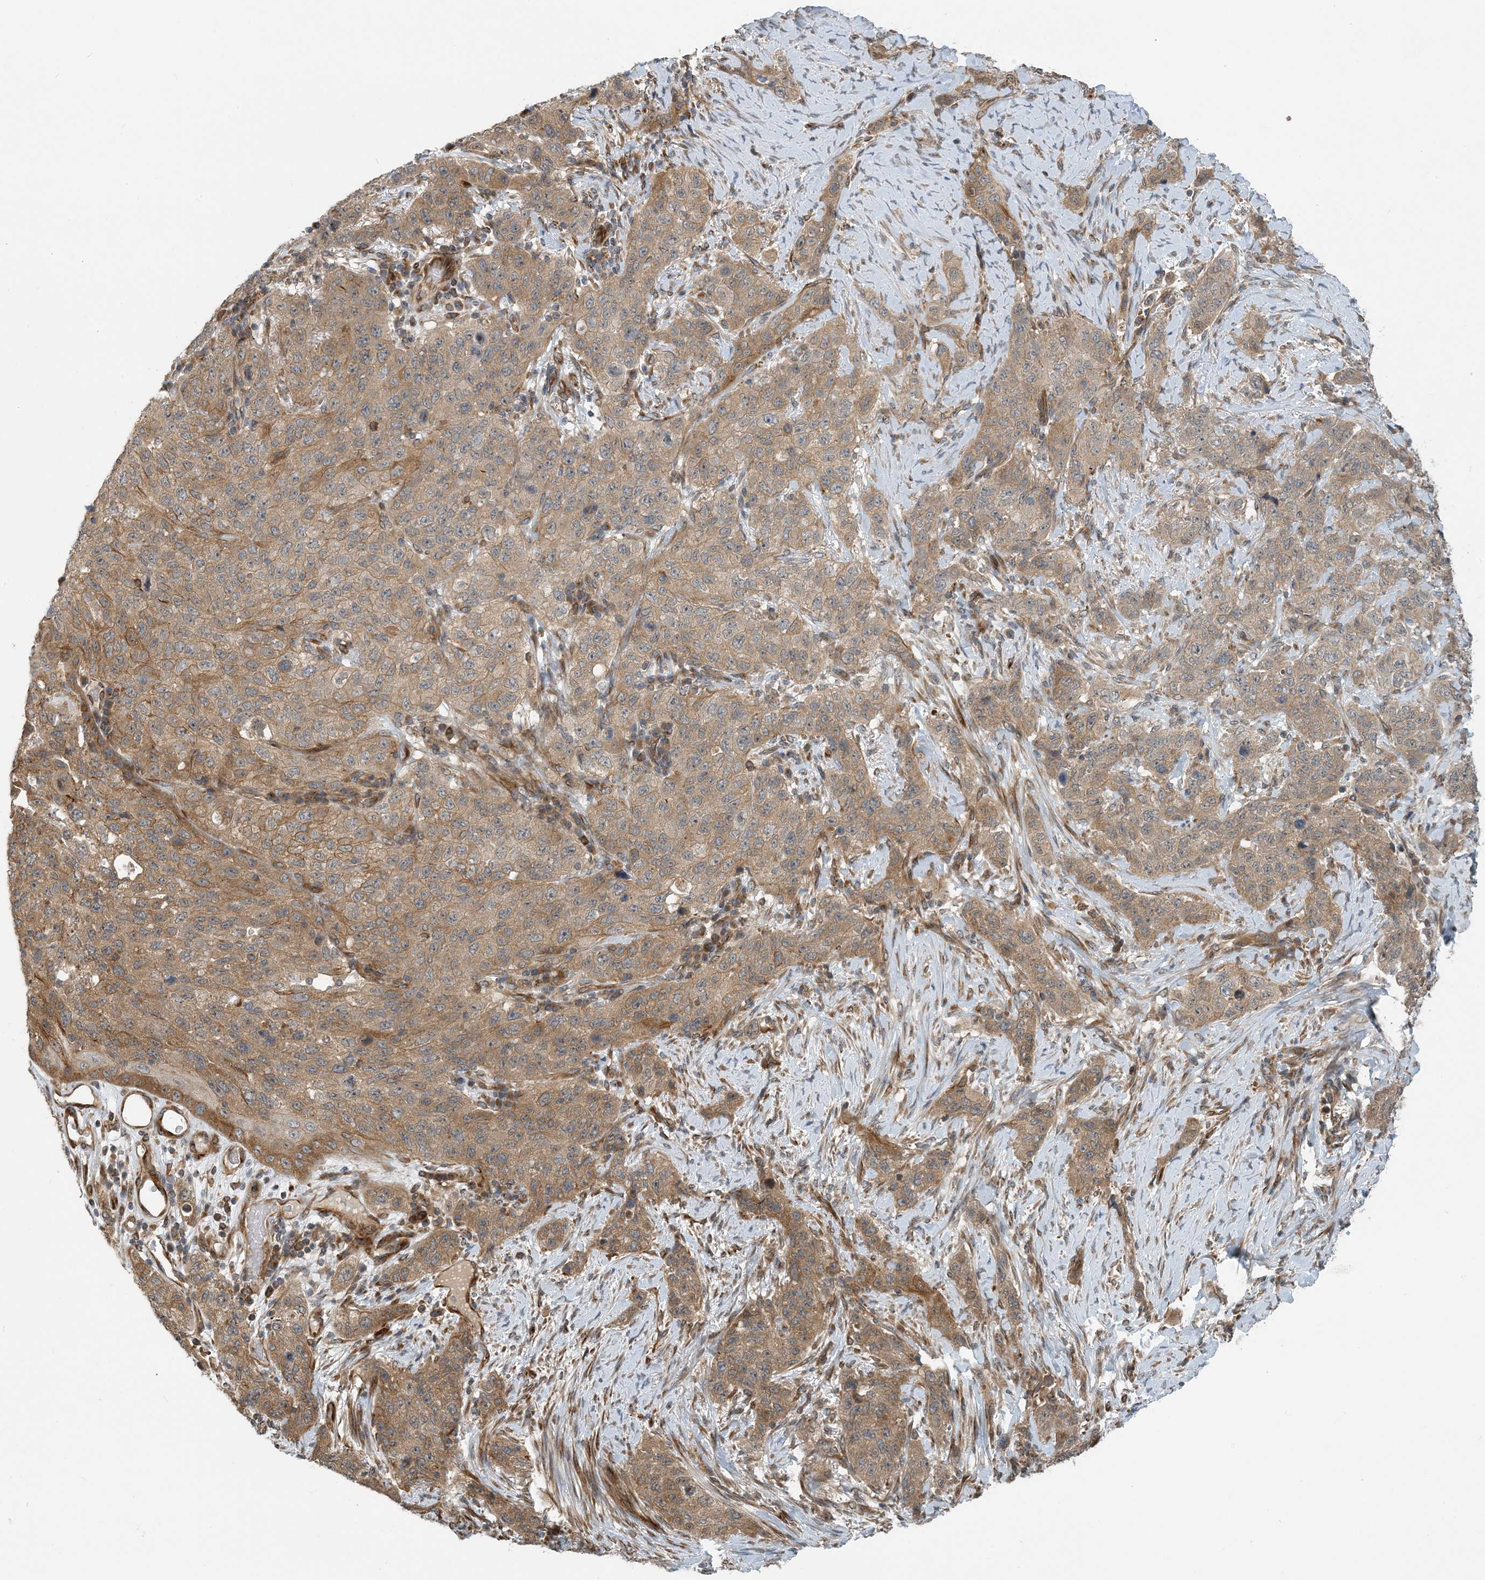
{"staining": {"intensity": "moderate", "quantity": "25%-75%", "location": "cytoplasmic/membranous"}, "tissue": "stomach cancer", "cell_type": "Tumor cells", "image_type": "cancer", "snomed": [{"axis": "morphology", "description": "Adenocarcinoma, NOS"}, {"axis": "topography", "description": "Stomach"}], "caption": "Immunohistochemical staining of adenocarcinoma (stomach) demonstrates medium levels of moderate cytoplasmic/membranous positivity in approximately 25%-75% of tumor cells.", "gene": "ZBTB3", "patient": {"sex": "male", "age": 48}}